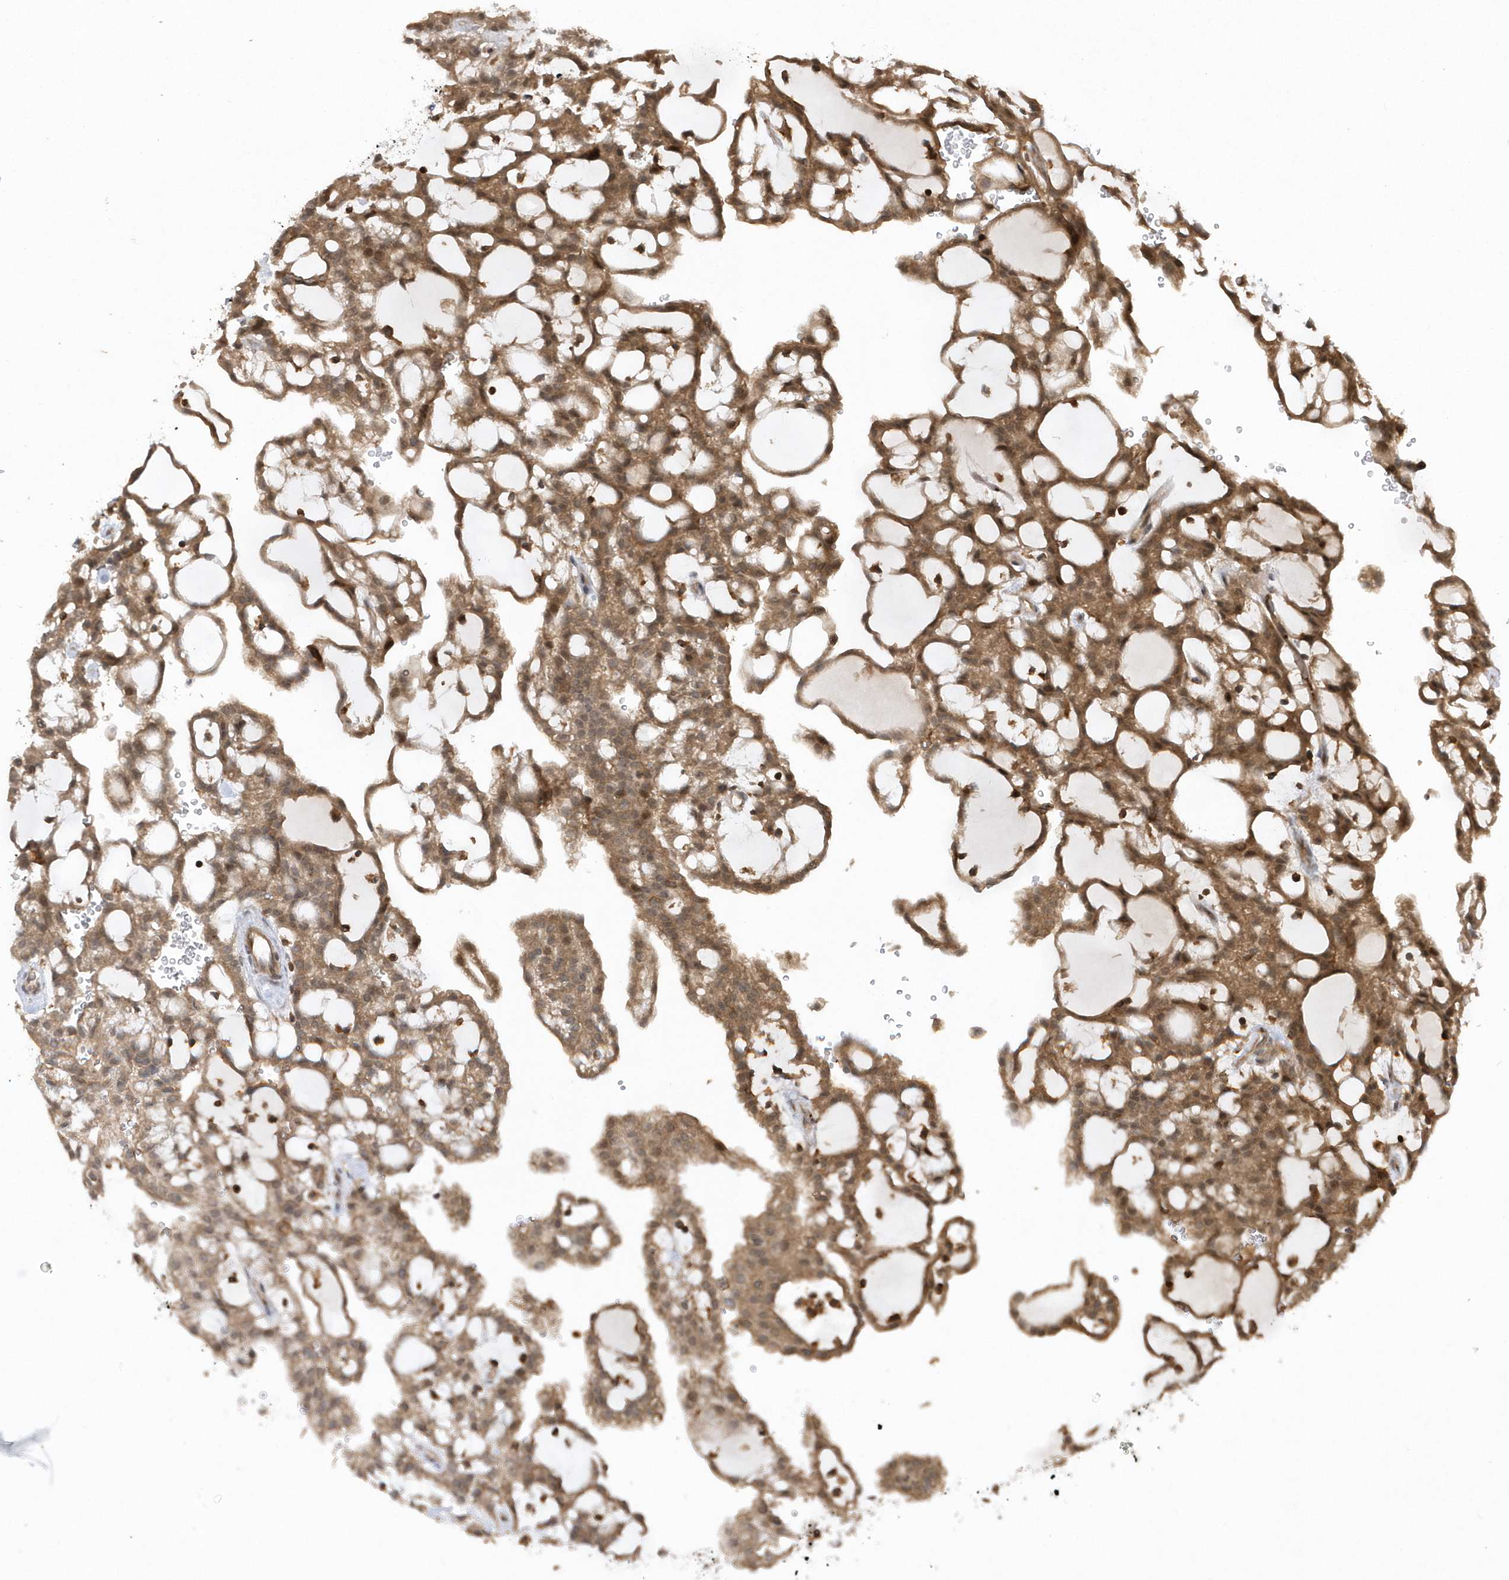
{"staining": {"intensity": "moderate", "quantity": ">75%", "location": "cytoplasmic/membranous,nuclear"}, "tissue": "renal cancer", "cell_type": "Tumor cells", "image_type": "cancer", "snomed": [{"axis": "morphology", "description": "Adenocarcinoma, NOS"}, {"axis": "topography", "description": "Kidney"}], "caption": "Immunohistochemistry histopathology image of neoplastic tissue: human renal adenocarcinoma stained using immunohistochemistry (IHC) exhibits medium levels of moderate protein expression localized specifically in the cytoplasmic/membranous and nuclear of tumor cells, appearing as a cytoplasmic/membranous and nuclear brown color.", "gene": "ACYP1", "patient": {"sex": "male", "age": 63}}